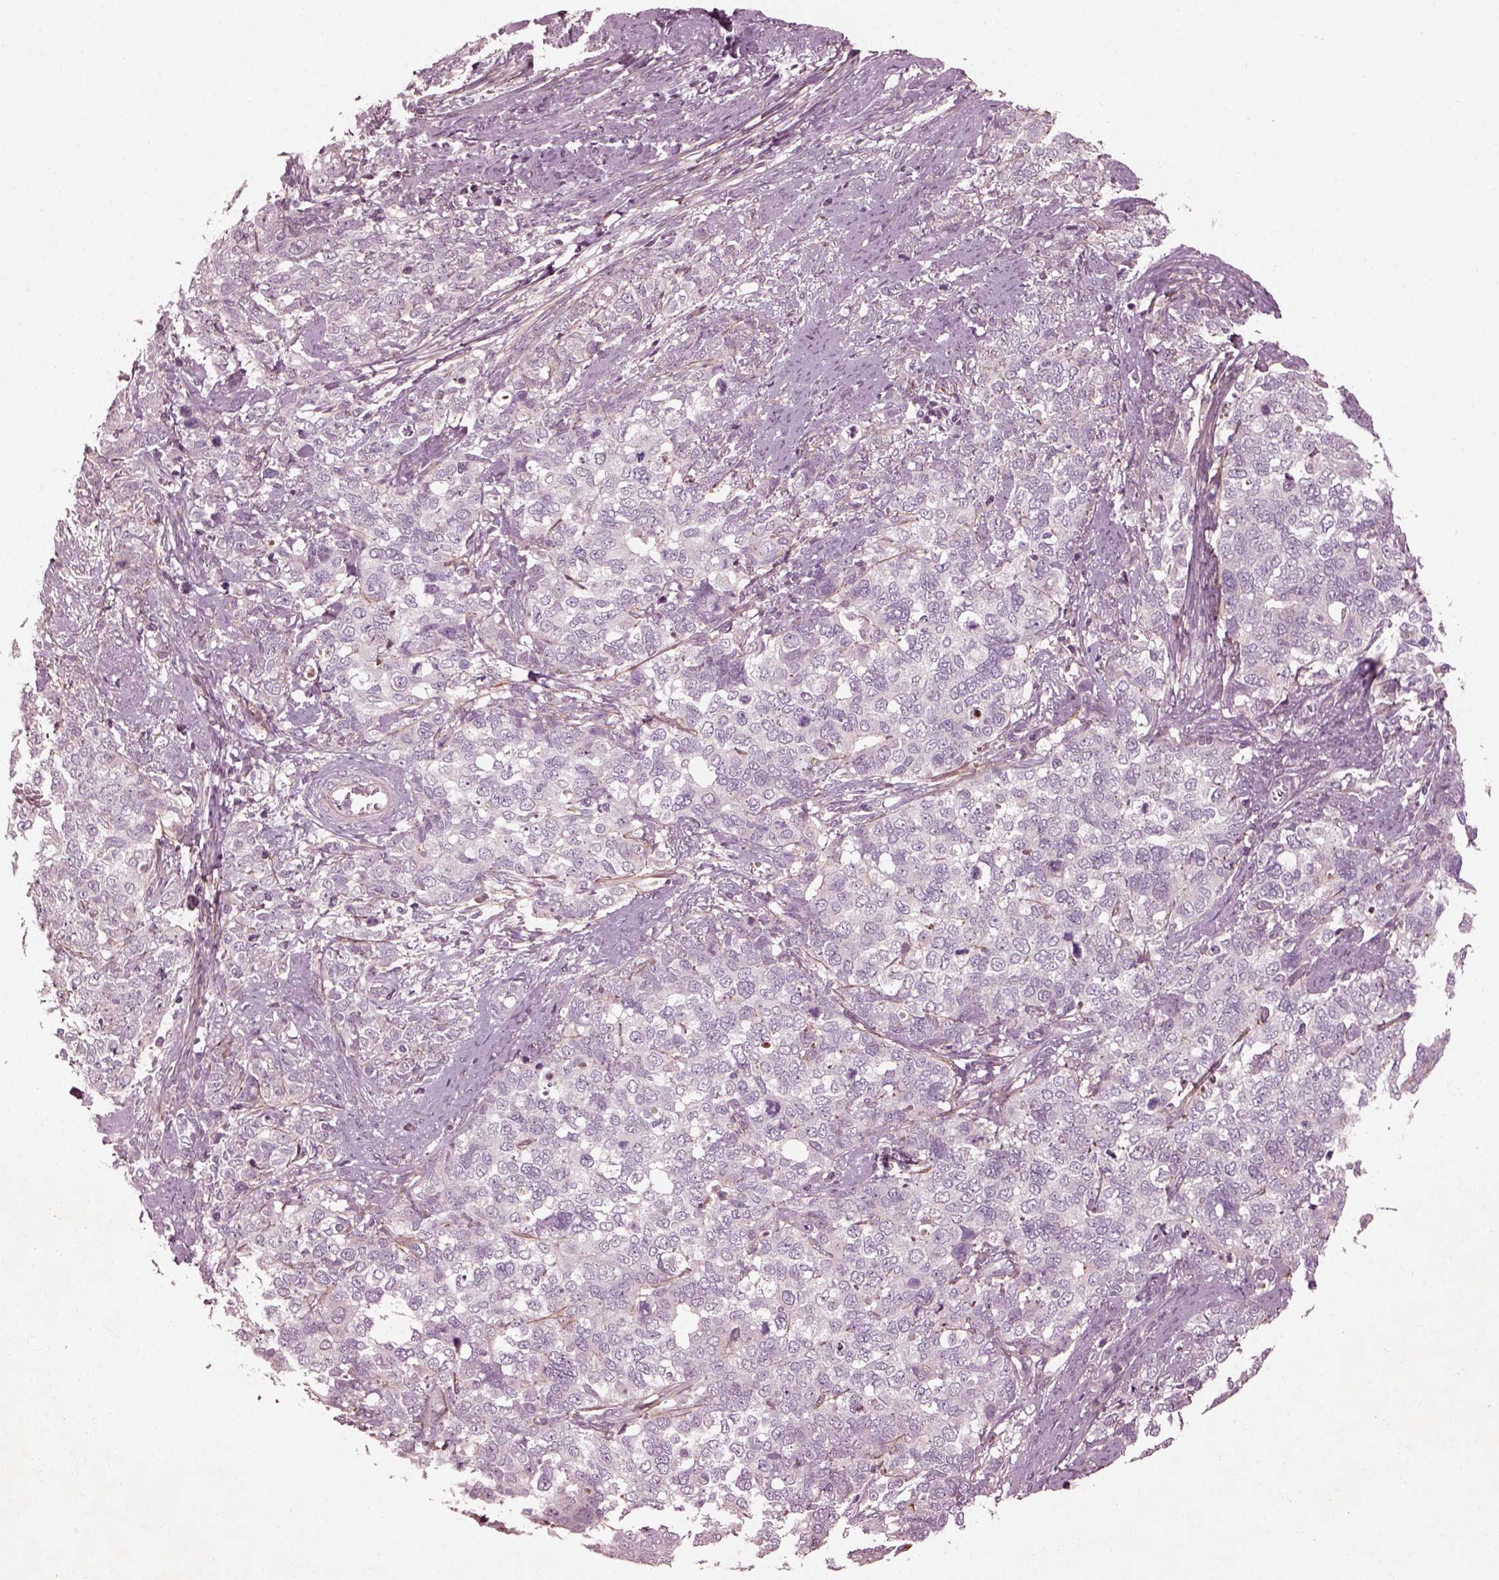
{"staining": {"intensity": "negative", "quantity": "none", "location": "none"}, "tissue": "cervical cancer", "cell_type": "Tumor cells", "image_type": "cancer", "snomed": [{"axis": "morphology", "description": "Squamous cell carcinoma, NOS"}, {"axis": "topography", "description": "Cervix"}], "caption": "Immunohistochemistry (IHC) of cervical squamous cell carcinoma demonstrates no positivity in tumor cells. (Immunohistochemistry (IHC), brightfield microscopy, high magnification).", "gene": "EFEMP1", "patient": {"sex": "female", "age": 63}}